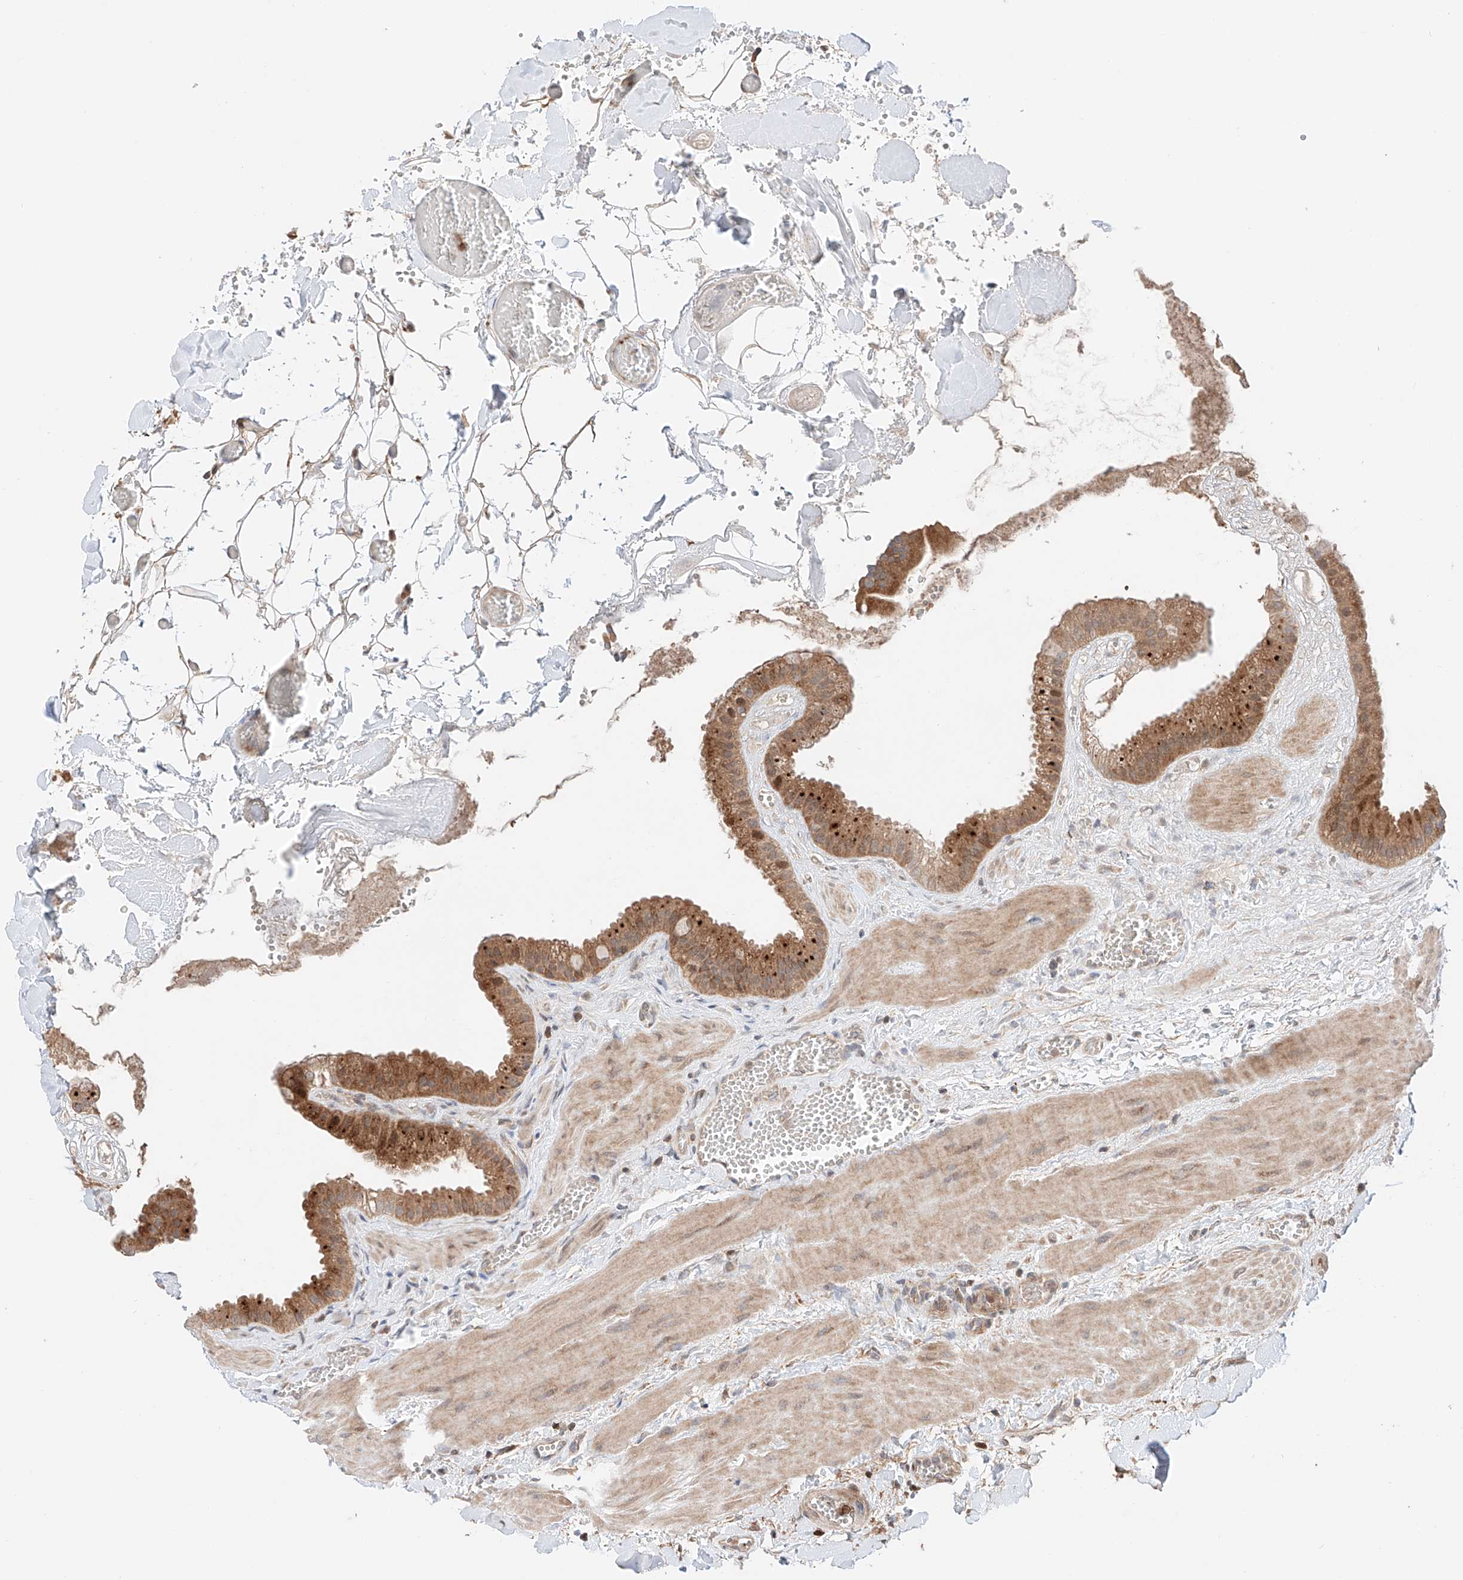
{"staining": {"intensity": "moderate", "quantity": ">75%", "location": "cytoplasmic/membranous"}, "tissue": "gallbladder", "cell_type": "Glandular cells", "image_type": "normal", "snomed": [{"axis": "morphology", "description": "Normal tissue, NOS"}, {"axis": "topography", "description": "Gallbladder"}], "caption": "Immunohistochemistry (DAB) staining of unremarkable gallbladder shows moderate cytoplasmic/membranous protein staining in about >75% of glandular cells. The staining was performed using DAB, with brown indicating positive protein expression. Nuclei are stained blue with hematoxylin.", "gene": "IGSF22", "patient": {"sex": "male", "age": 55}}